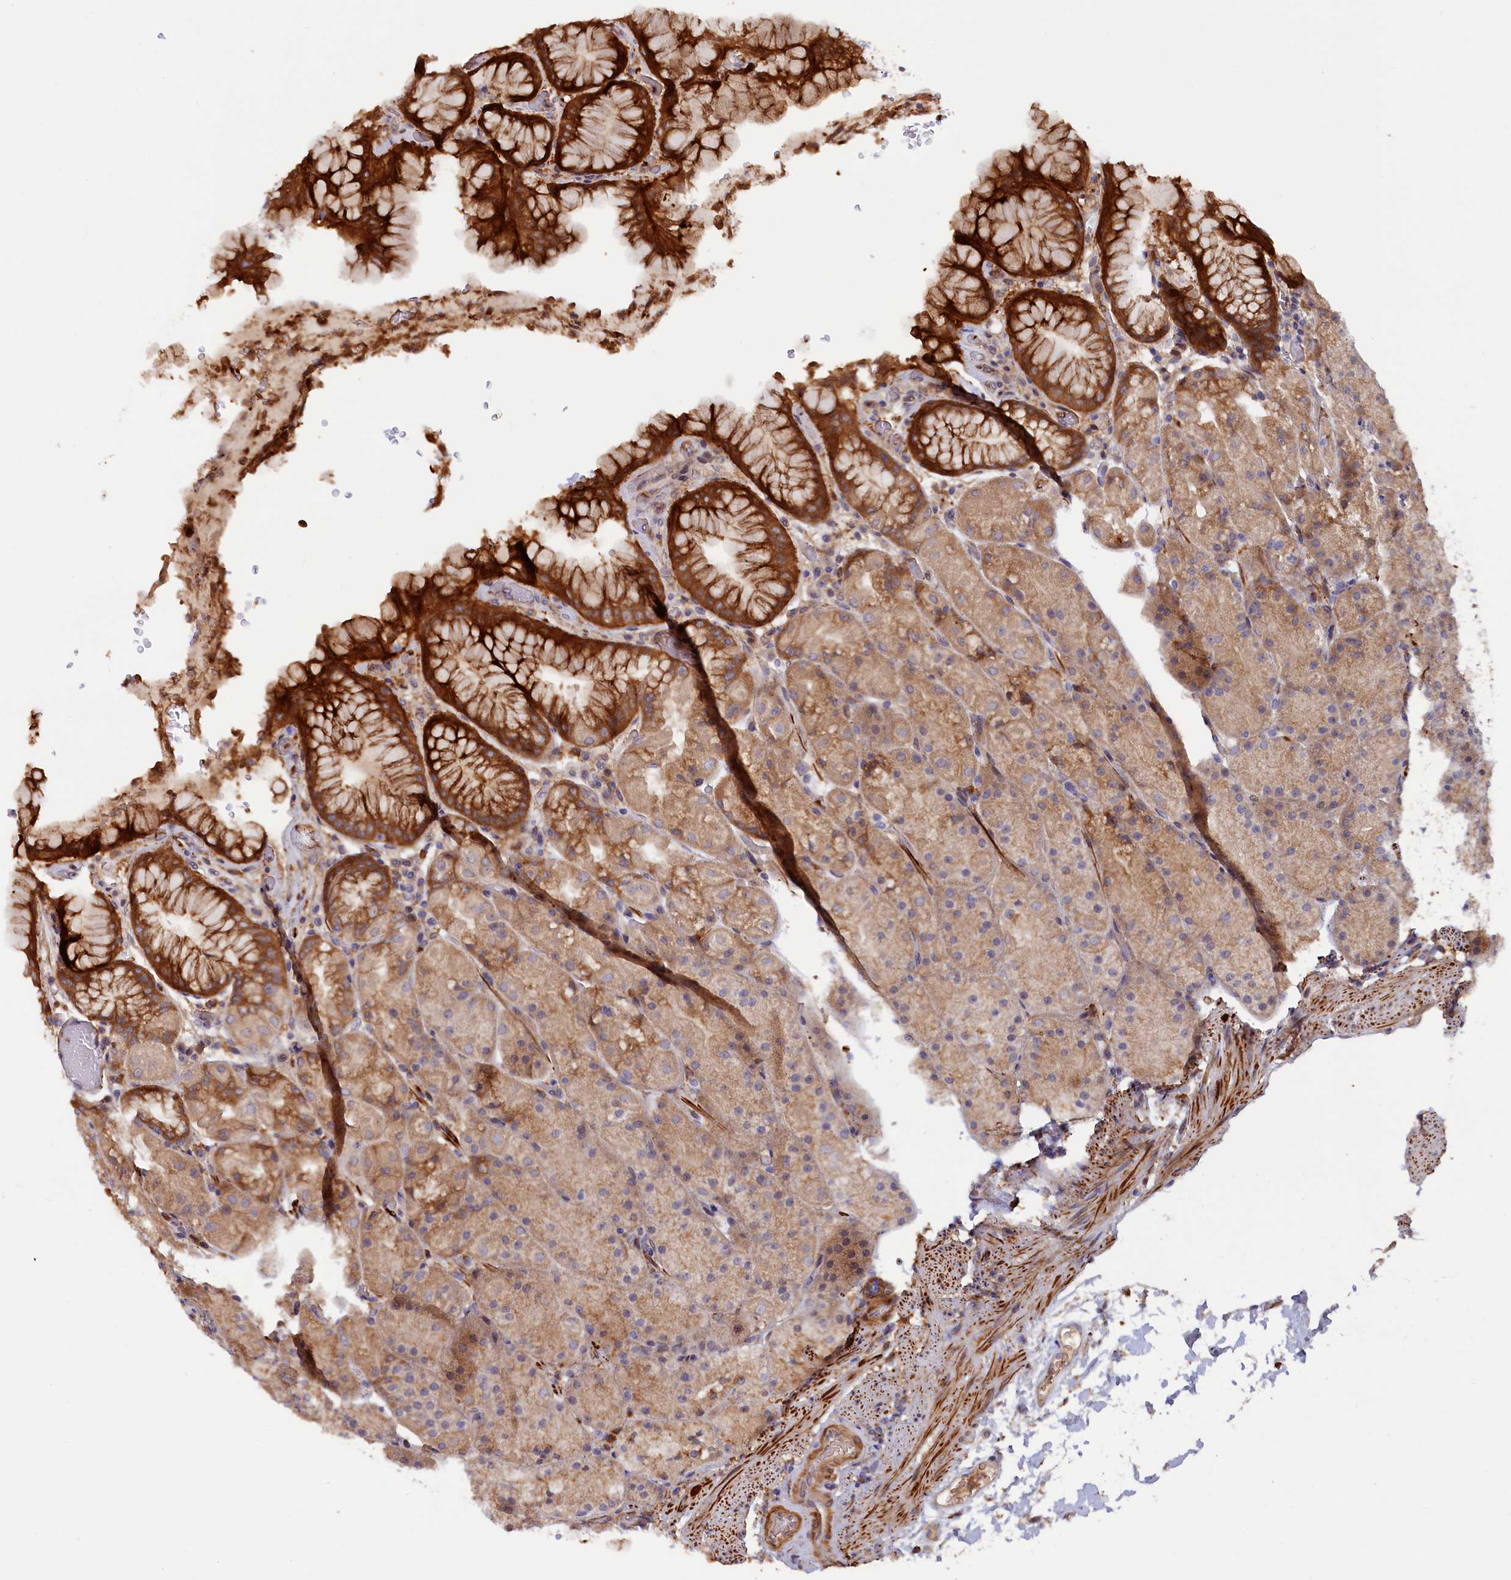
{"staining": {"intensity": "strong", "quantity": "25%-75%", "location": "cytoplasmic/membranous"}, "tissue": "stomach", "cell_type": "Glandular cells", "image_type": "normal", "snomed": [{"axis": "morphology", "description": "Normal tissue, NOS"}, {"axis": "topography", "description": "Stomach, upper"}, {"axis": "topography", "description": "Stomach, lower"}], "caption": "Immunohistochemistry histopathology image of unremarkable stomach: stomach stained using IHC exhibits high levels of strong protein expression localized specifically in the cytoplasmic/membranous of glandular cells, appearing as a cytoplasmic/membranous brown color.", "gene": "FERMT1", "patient": {"sex": "male", "age": 67}}